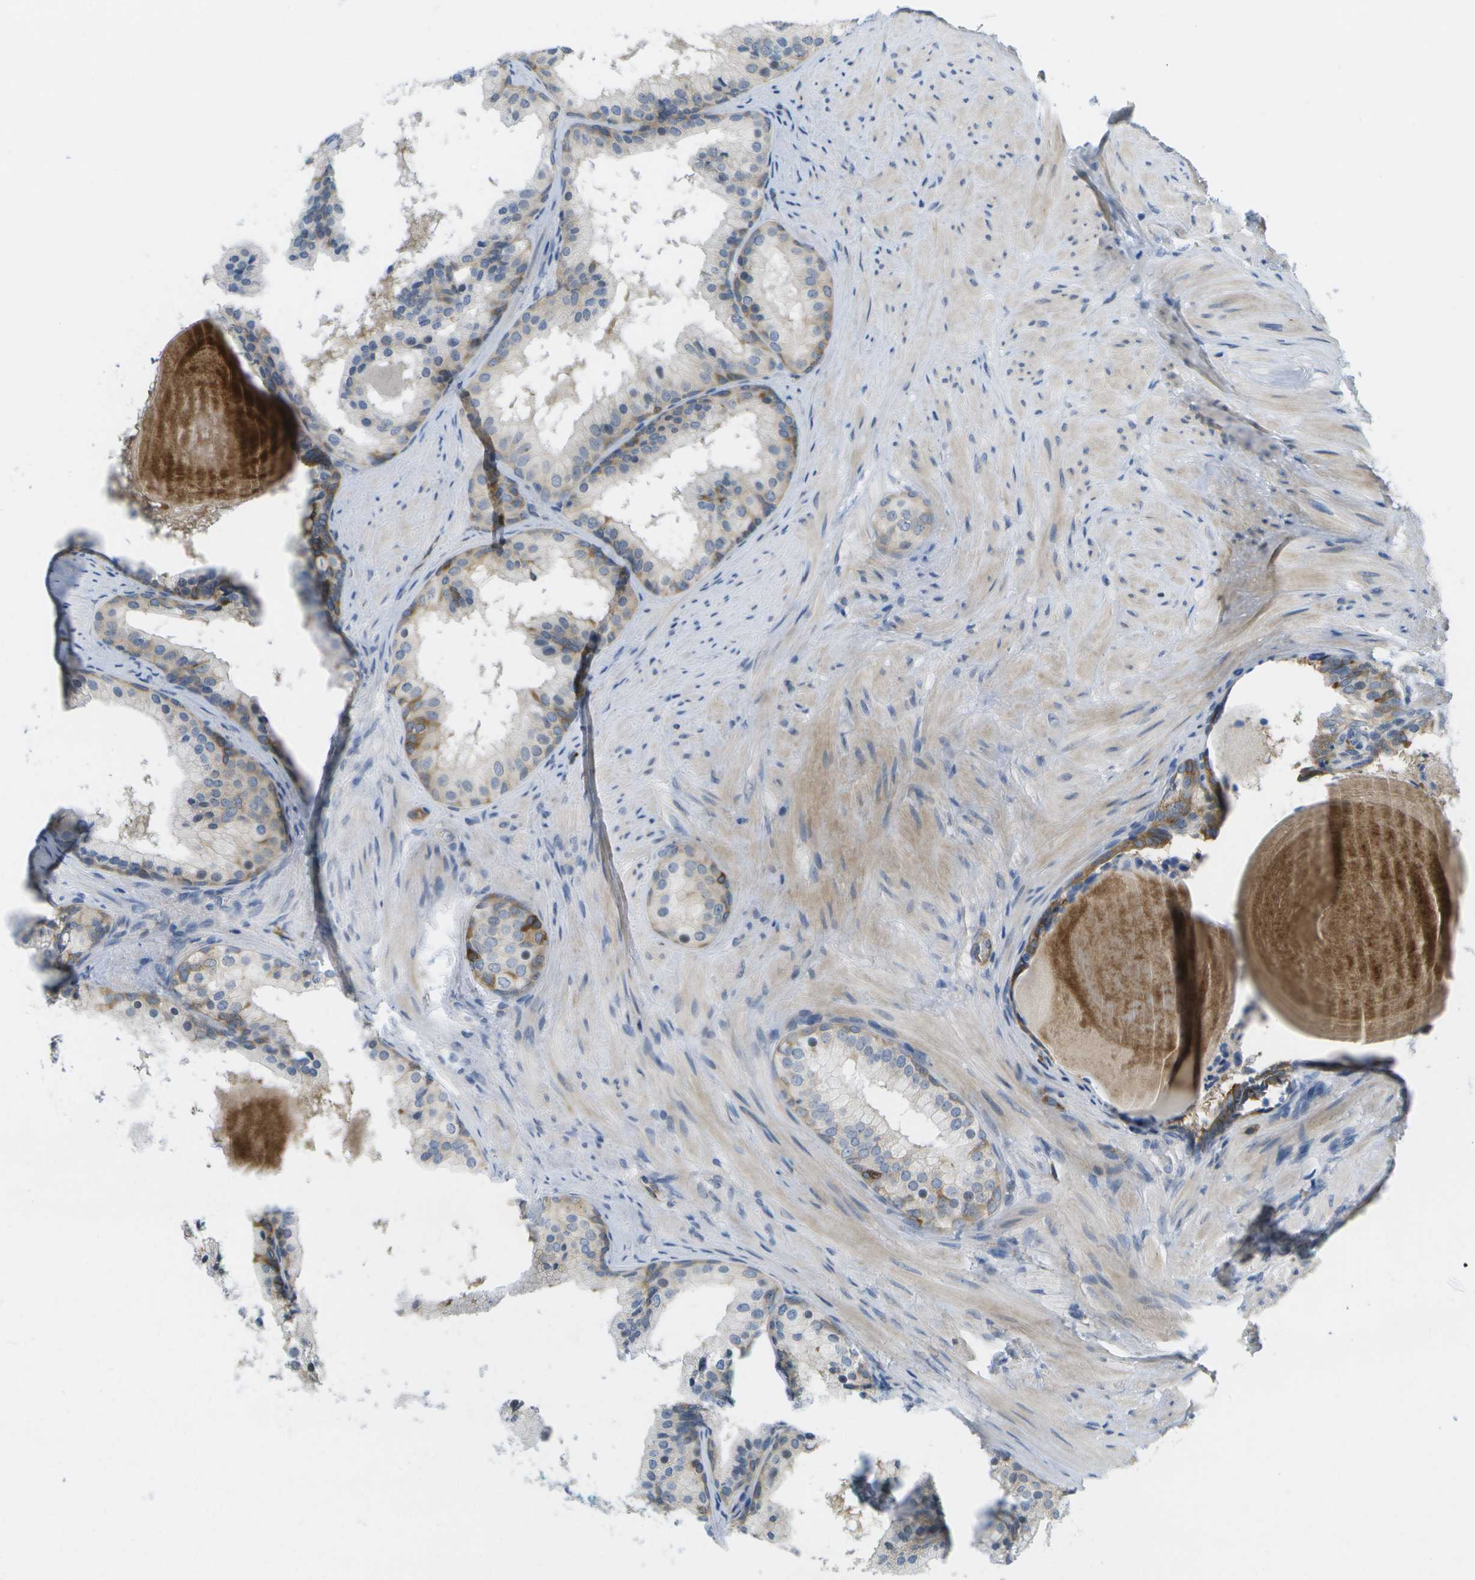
{"staining": {"intensity": "weak", "quantity": "<25%", "location": "cytoplasmic/membranous"}, "tissue": "prostate cancer", "cell_type": "Tumor cells", "image_type": "cancer", "snomed": [{"axis": "morphology", "description": "Adenocarcinoma, Low grade"}, {"axis": "topography", "description": "Prostate"}], "caption": "A photomicrograph of prostate low-grade adenocarcinoma stained for a protein reveals no brown staining in tumor cells.", "gene": "MARCHF8", "patient": {"sex": "male", "age": 69}}